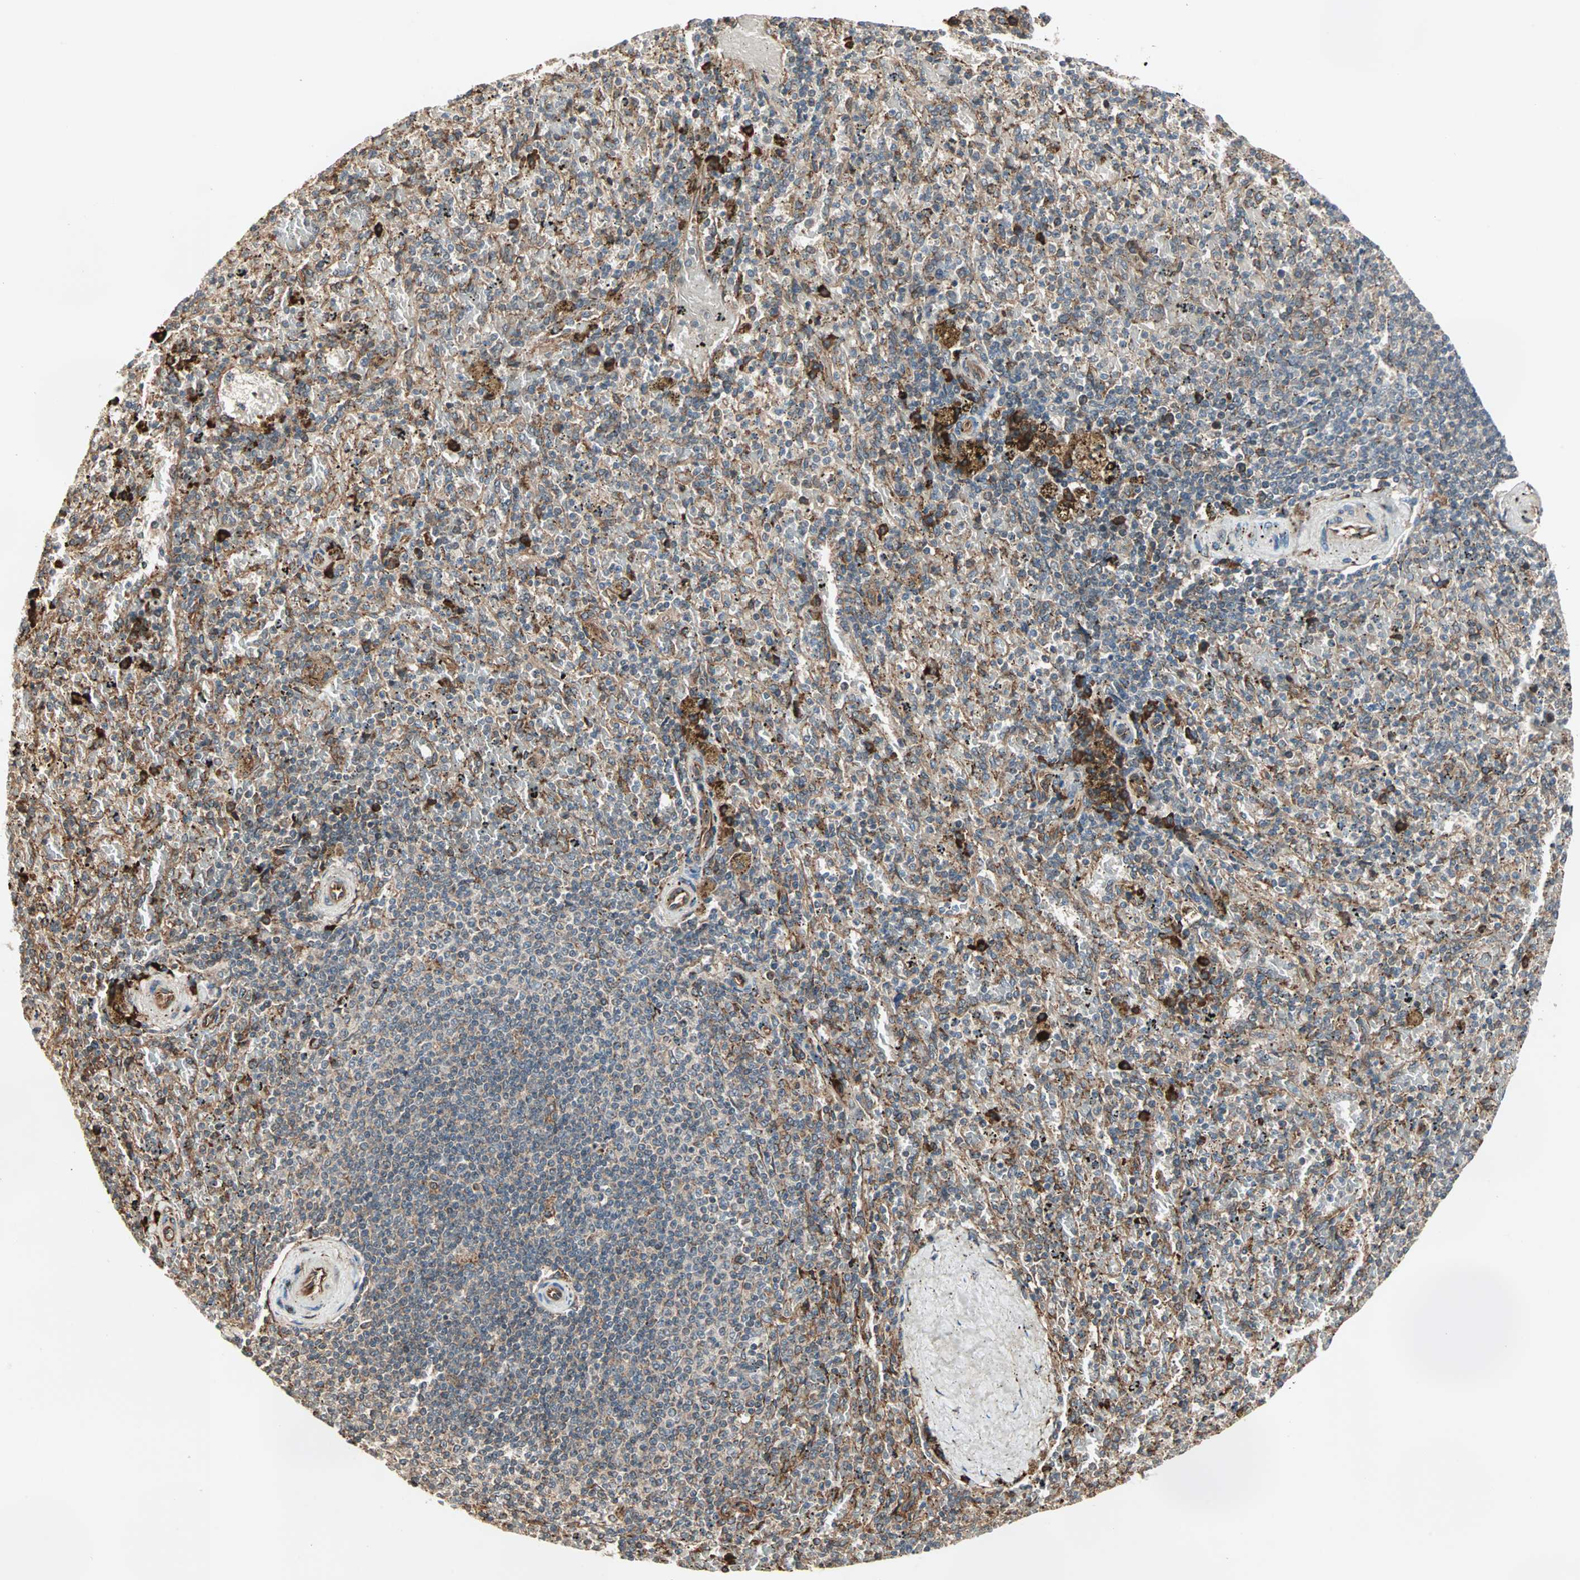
{"staining": {"intensity": "strong", "quantity": "25%-75%", "location": "cytoplasmic/membranous"}, "tissue": "spleen", "cell_type": "Cells in red pulp", "image_type": "normal", "snomed": [{"axis": "morphology", "description": "Normal tissue, NOS"}, {"axis": "topography", "description": "Spleen"}], "caption": "Immunohistochemical staining of normal spleen demonstrates strong cytoplasmic/membranous protein positivity in about 25%-75% of cells in red pulp. (Stains: DAB in brown, nuclei in blue, Microscopy: brightfield microscopy at high magnification).", "gene": "P4HA1", "patient": {"sex": "female", "age": 43}}